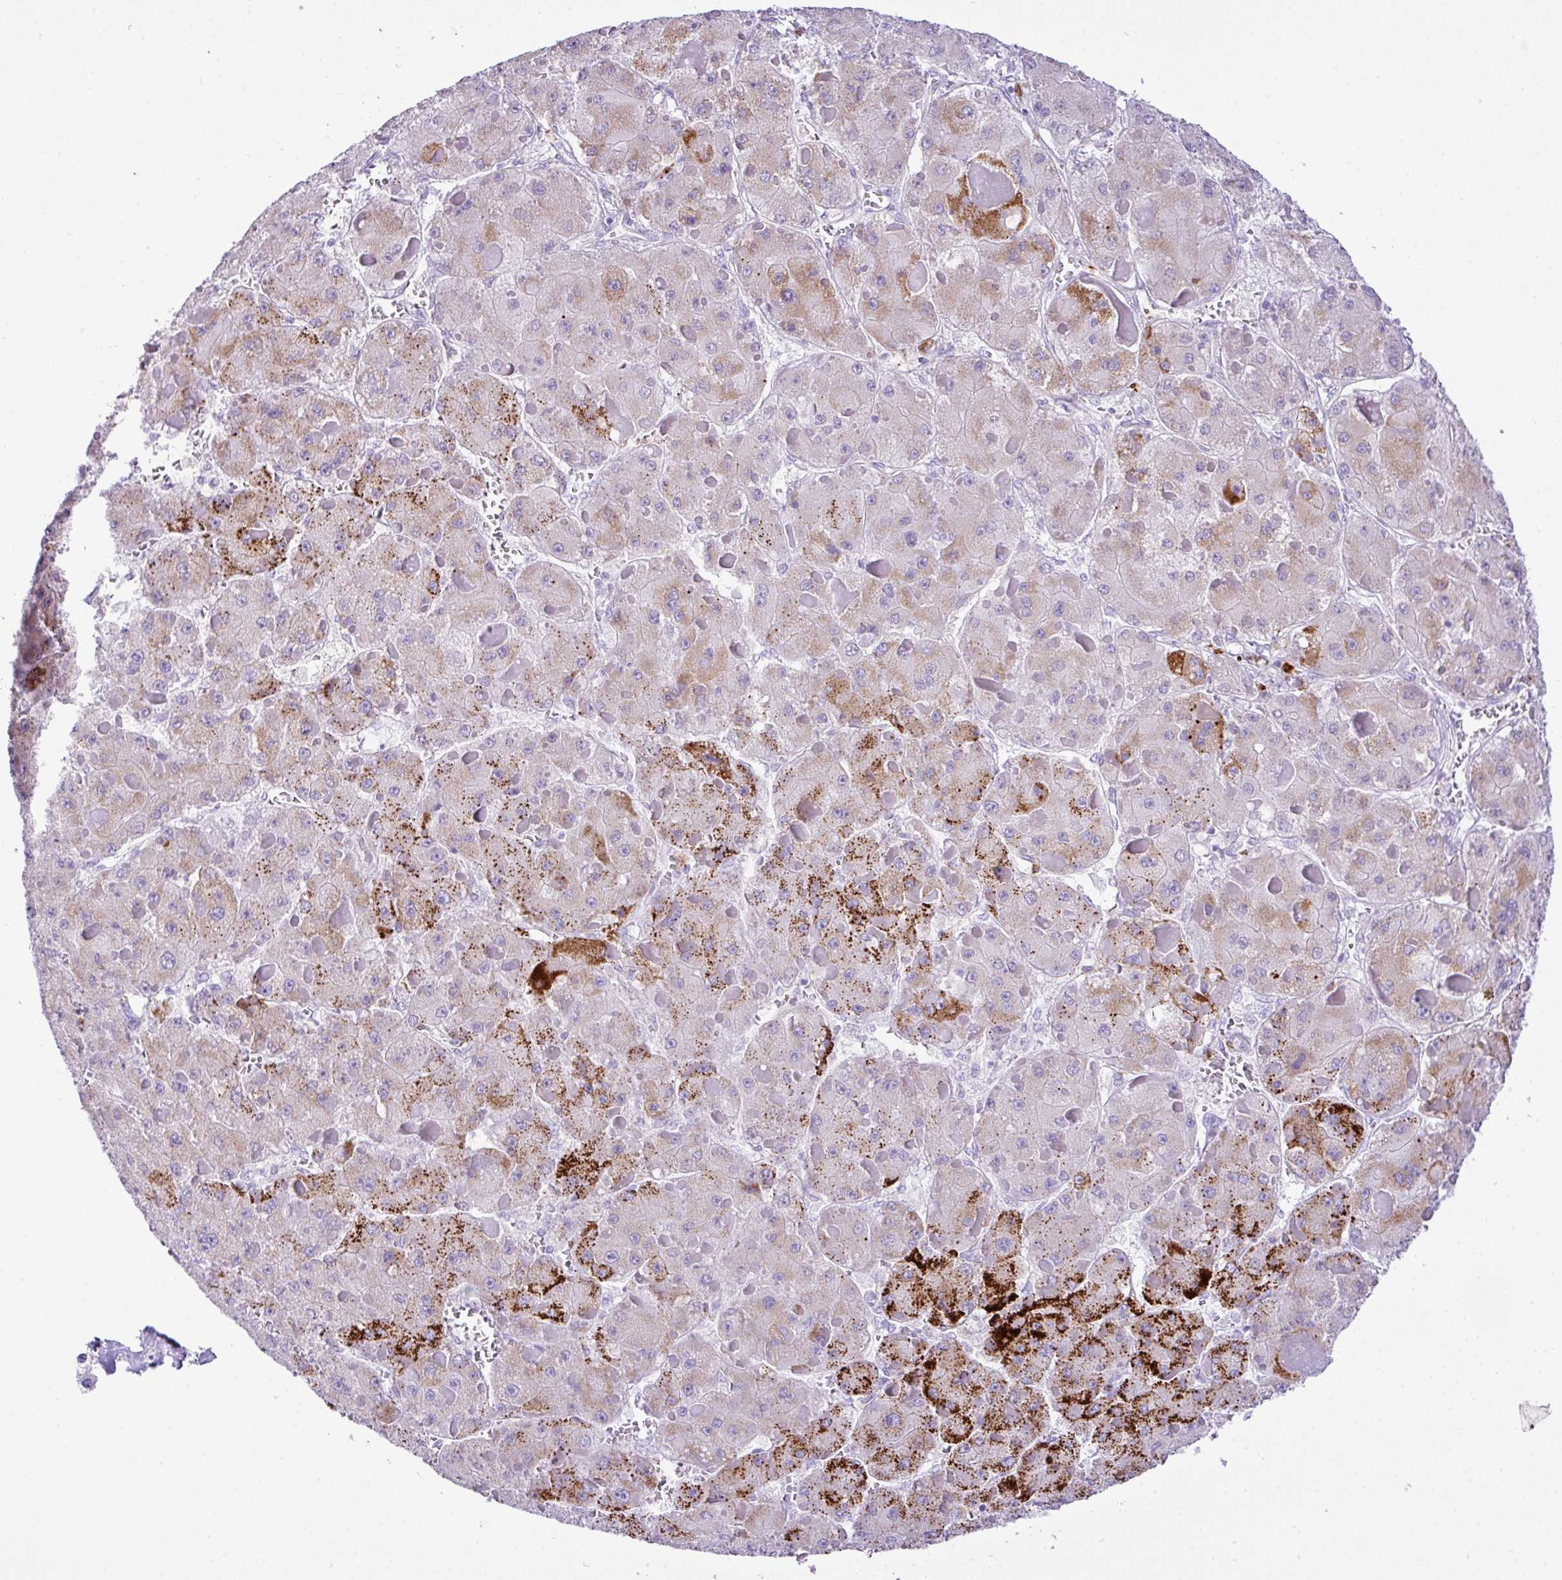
{"staining": {"intensity": "strong", "quantity": "<25%", "location": "cytoplasmic/membranous"}, "tissue": "liver cancer", "cell_type": "Tumor cells", "image_type": "cancer", "snomed": [{"axis": "morphology", "description": "Carcinoma, Hepatocellular, NOS"}, {"axis": "topography", "description": "Liver"}], "caption": "Tumor cells demonstrate medium levels of strong cytoplasmic/membranous staining in about <25% of cells in human liver cancer (hepatocellular carcinoma).", "gene": "RCAN2", "patient": {"sex": "female", "age": 73}}